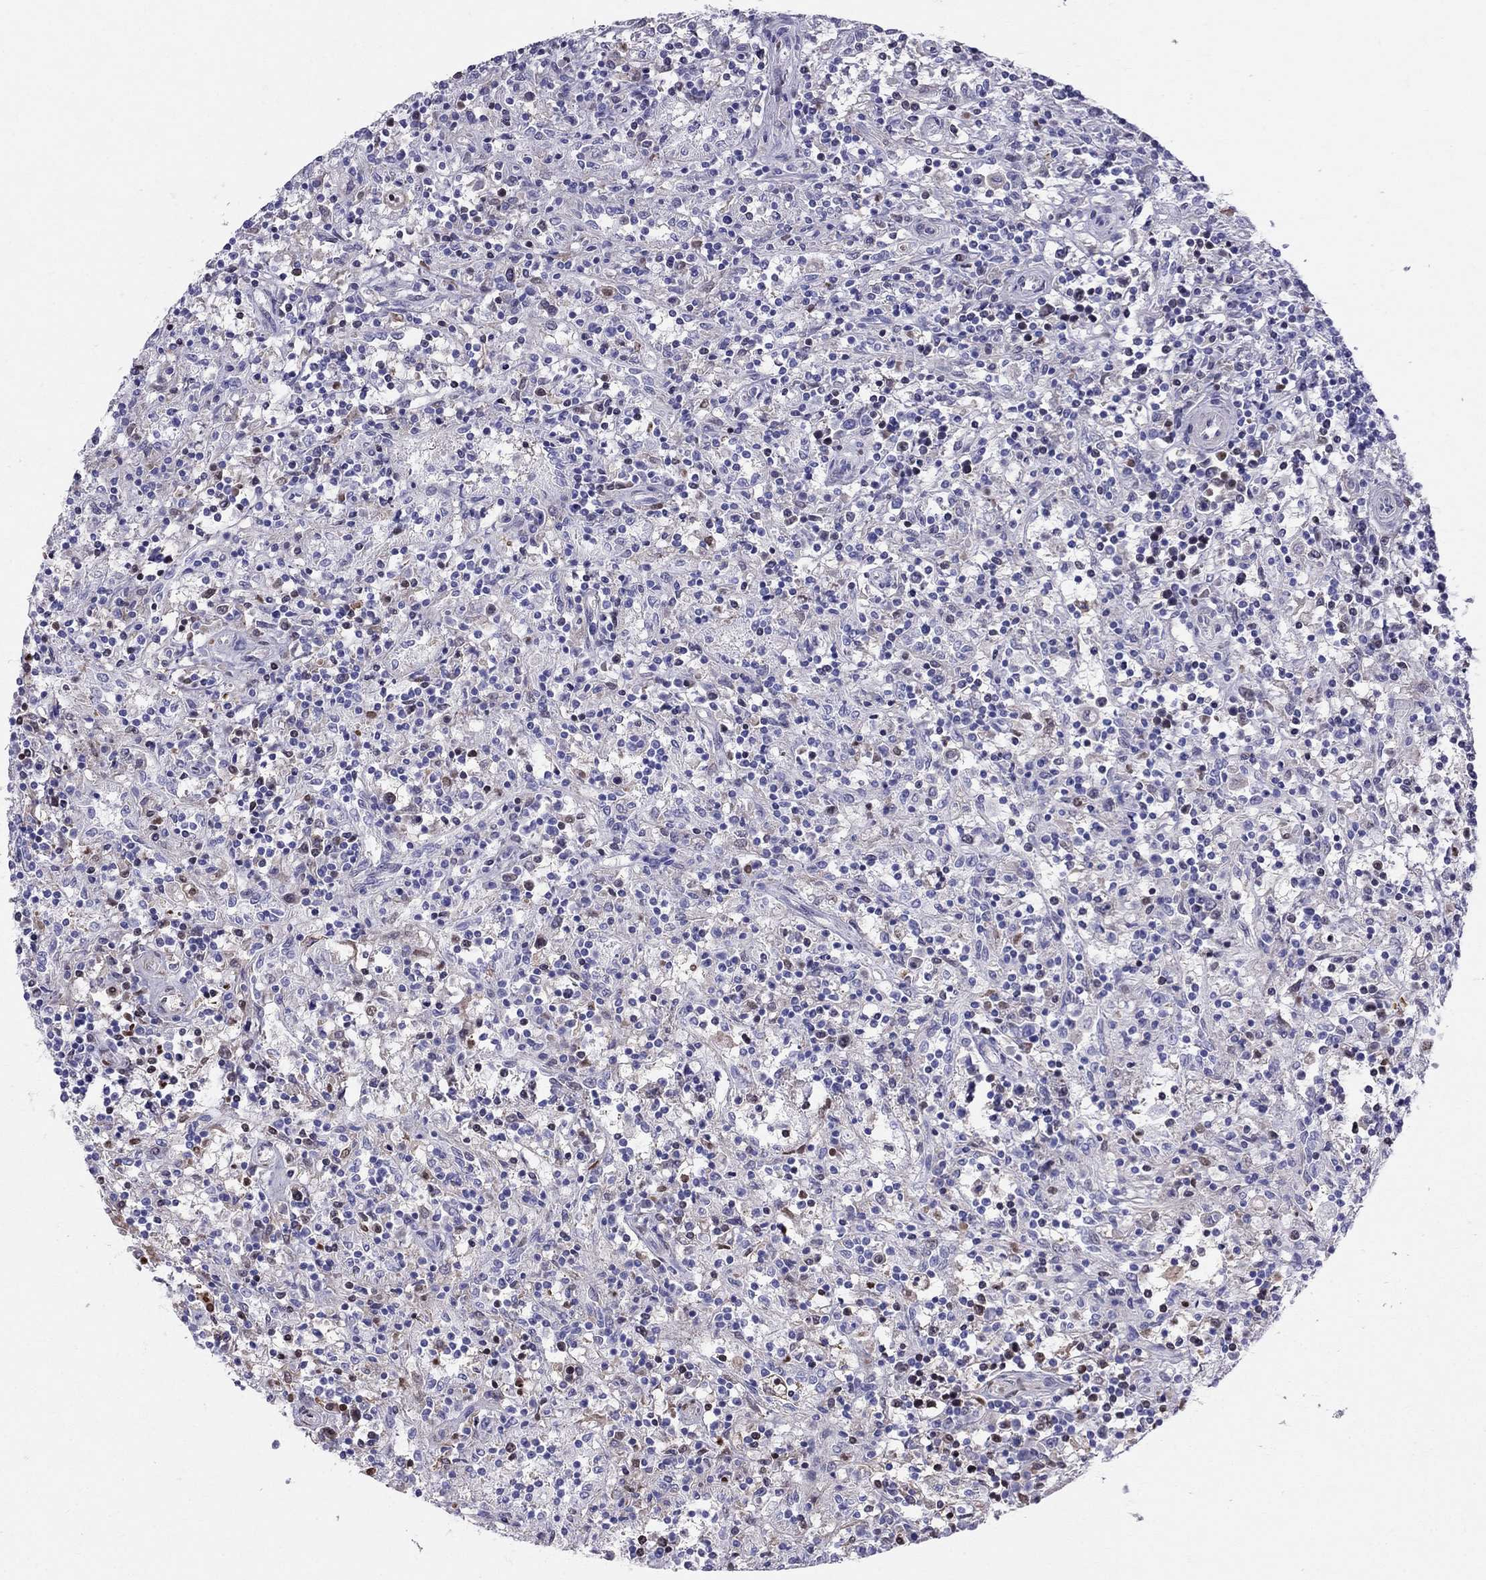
{"staining": {"intensity": "negative", "quantity": "none", "location": "none"}, "tissue": "lymphoma", "cell_type": "Tumor cells", "image_type": "cancer", "snomed": [{"axis": "morphology", "description": "Malignant lymphoma, non-Hodgkin's type, Low grade"}, {"axis": "topography", "description": "Spleen"}], "caption": "DAB immunohistochemical staining of malignant lymphoma, non-Hodgkin's type (low-grade) shows no significant positivity in tumor cells. (DAB immunohistochemistry with hematoxylin counter stain).", "gene": "DNAAF6", "patient": {"sex": "male", "age": 62}}